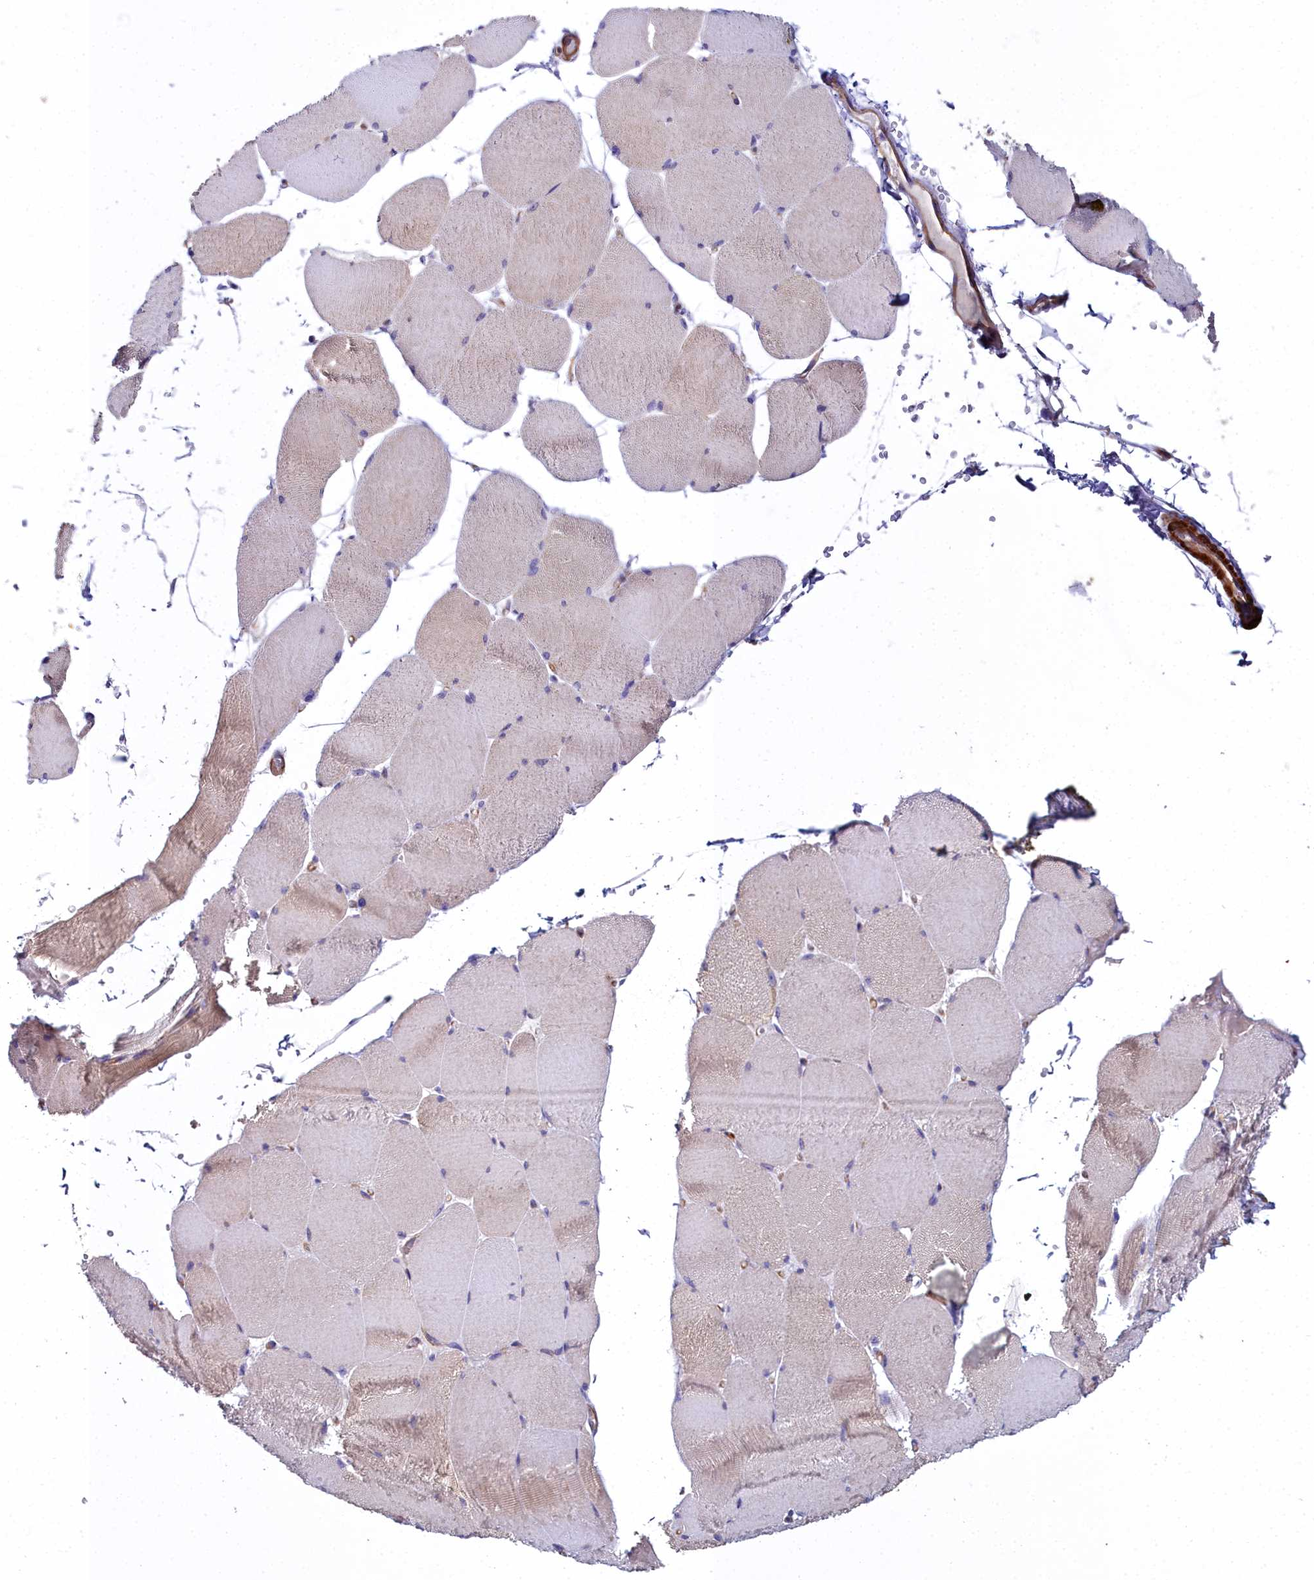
{"staining": {"intensity": "weak", "quantity": "25%-75%", "location": "cytoplasmic/membranous"}, "tissue": "skeletal muscle", "cell_type": "Myocytes", "image_type": "normal", "snomed": [{"axis": "morphology", "description": "Normal tissue, NOS"}, {"axis": "topography", "description": "Skeletal muscle"}, {"axis": "topography", "description": "Head-Neck"}], "caption": "This image shows normal skeletal muscle stained with IHC to label a protein in brown. The cytoplasmic/membranous of myocytes show weak positivity for the protein. Nuclei are counter-stained blue.", "gene": "FADS3", "patient": {"sex": "male", "age": 66}}